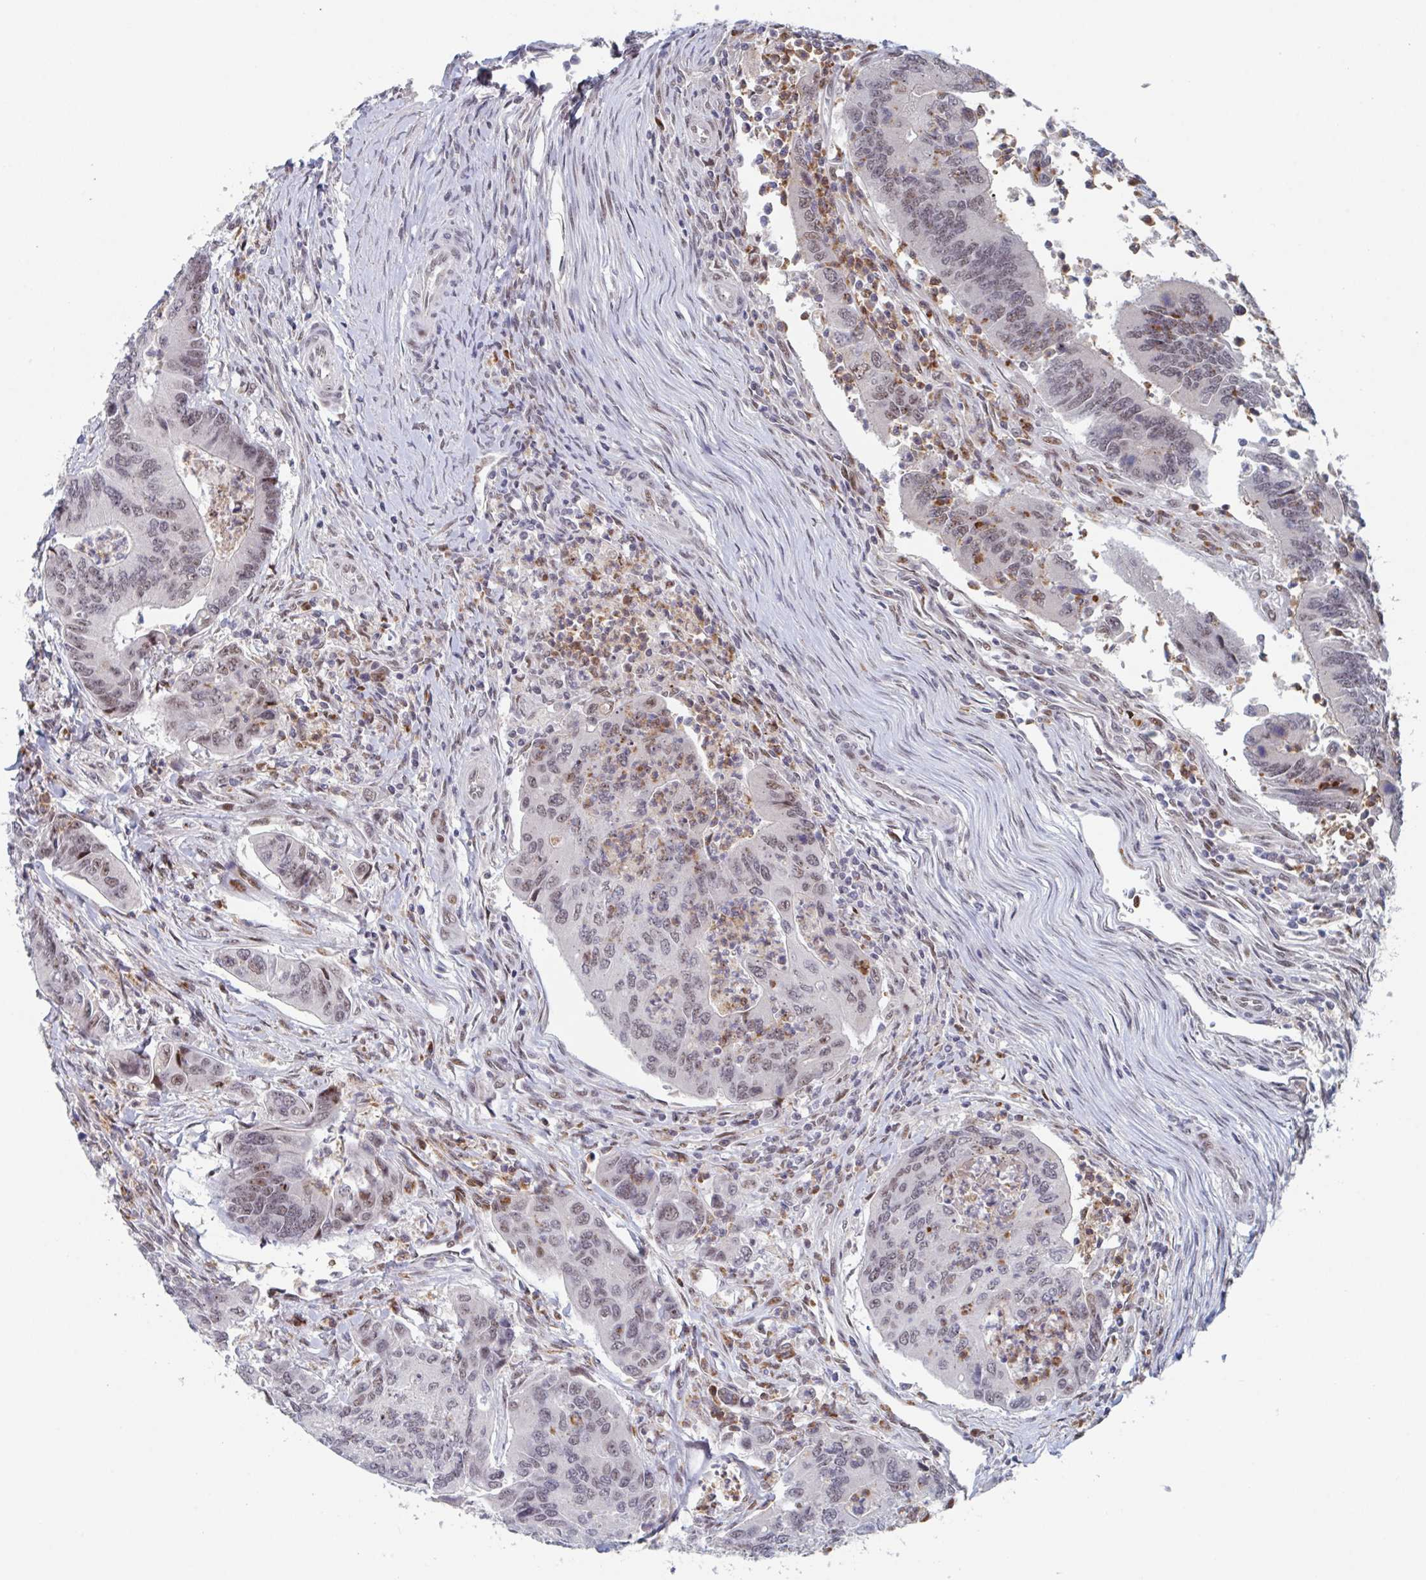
{"staining": {"intensity": "weak", "quantity": "25%-75%", "location": "nuclear"}, "tissue": "colorectal cancer", "cell_type": "Tumor cells", "image_type": "cancer", "snomed": [{"axis": "morphology", "description": "Adenocarcinoma, NOS"}, {"axis": "topography", "description": "Colon"}], "caption": "Colorectal cancer (adenocarcinoma) was stained to show a protein in brown. There is low levels of weak nuclear positivity in about 25%-75% of tumor cells. The protein of interest is stained brown, and the nuclei are stained in blue (DAB IHC with brightfield microscopy, high magnification).", "gene": "RNF212", "patient": {"sex": "female", "age": 67}}